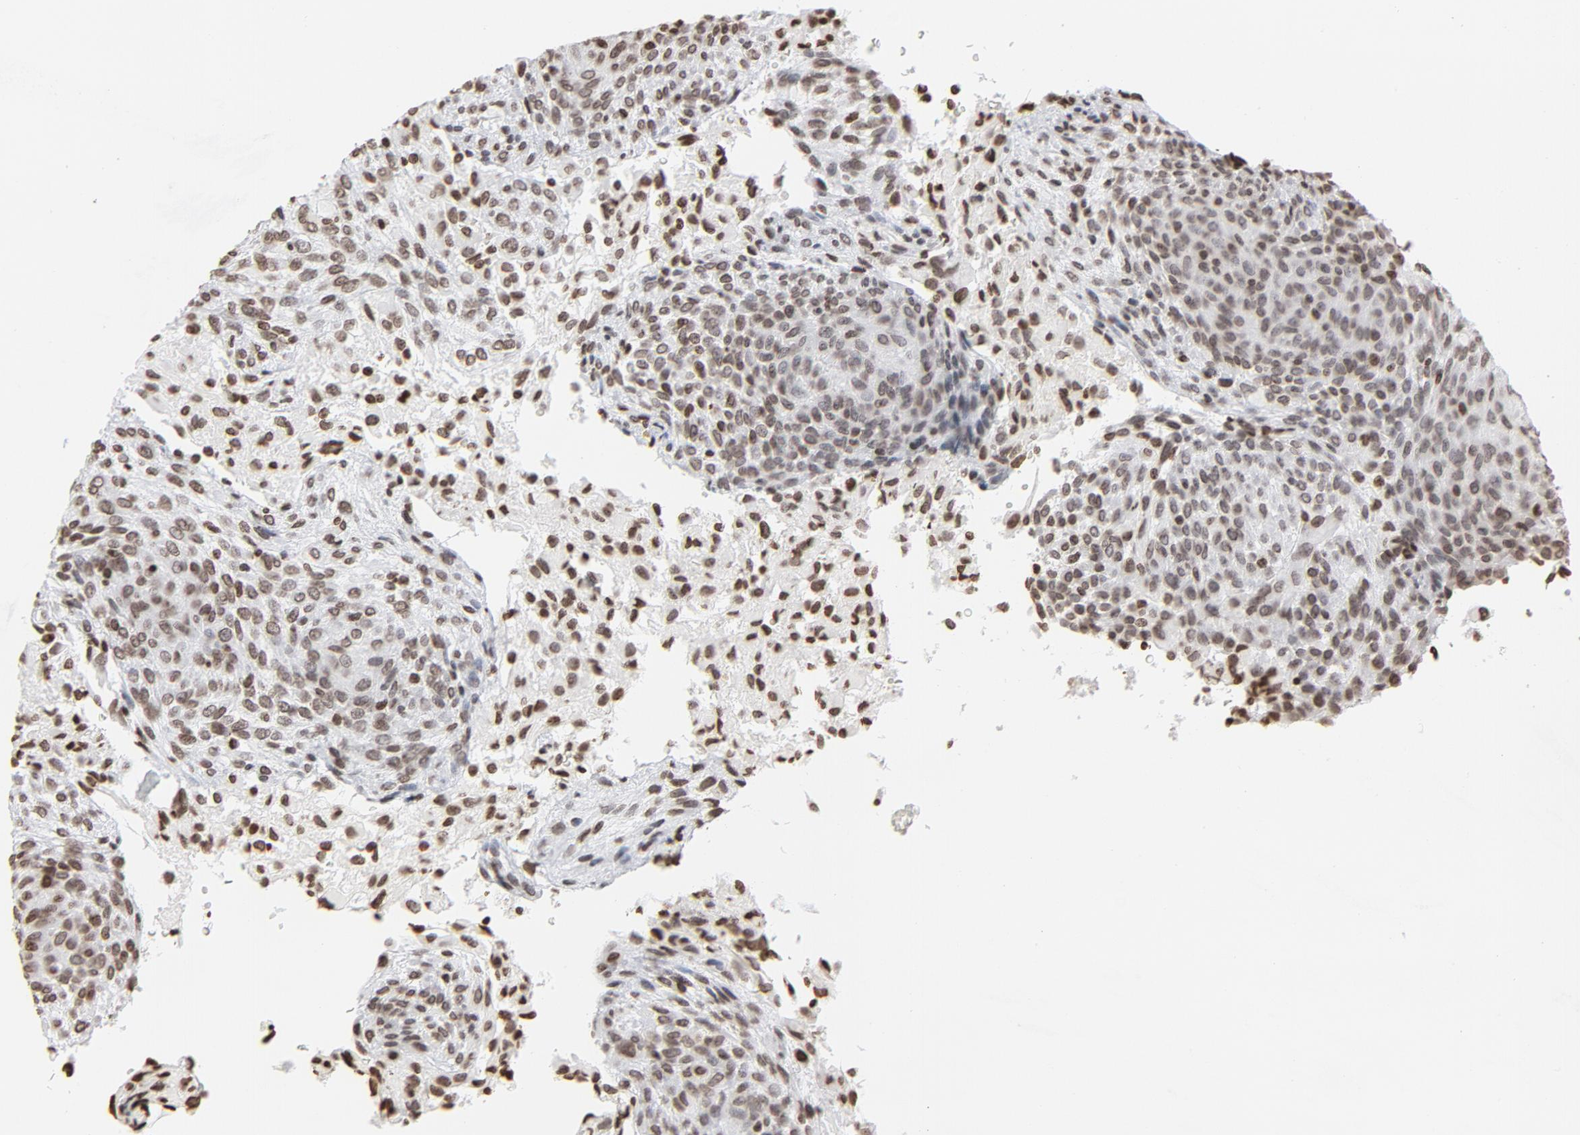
{"staining": {"intensity": "weak", "quantity": ">75%", "location": "nuclear"}, "tissue": "glioma", "cell_type": "Tumor cells", "image_type": "cancer", "snomed": [{"axis": "morphology", "description": "Glioma, malignant, High grade"}, {"axis": "topography", "description": "Cerebral cortex"}], "caption": "High-grade glioma (malignant) stained with a brown dye displays weak nuclear positive positivity in approximately >75% of tumor cells.", "gene": "H2AC12", "patient": {"sex": "female", "age": 55}}